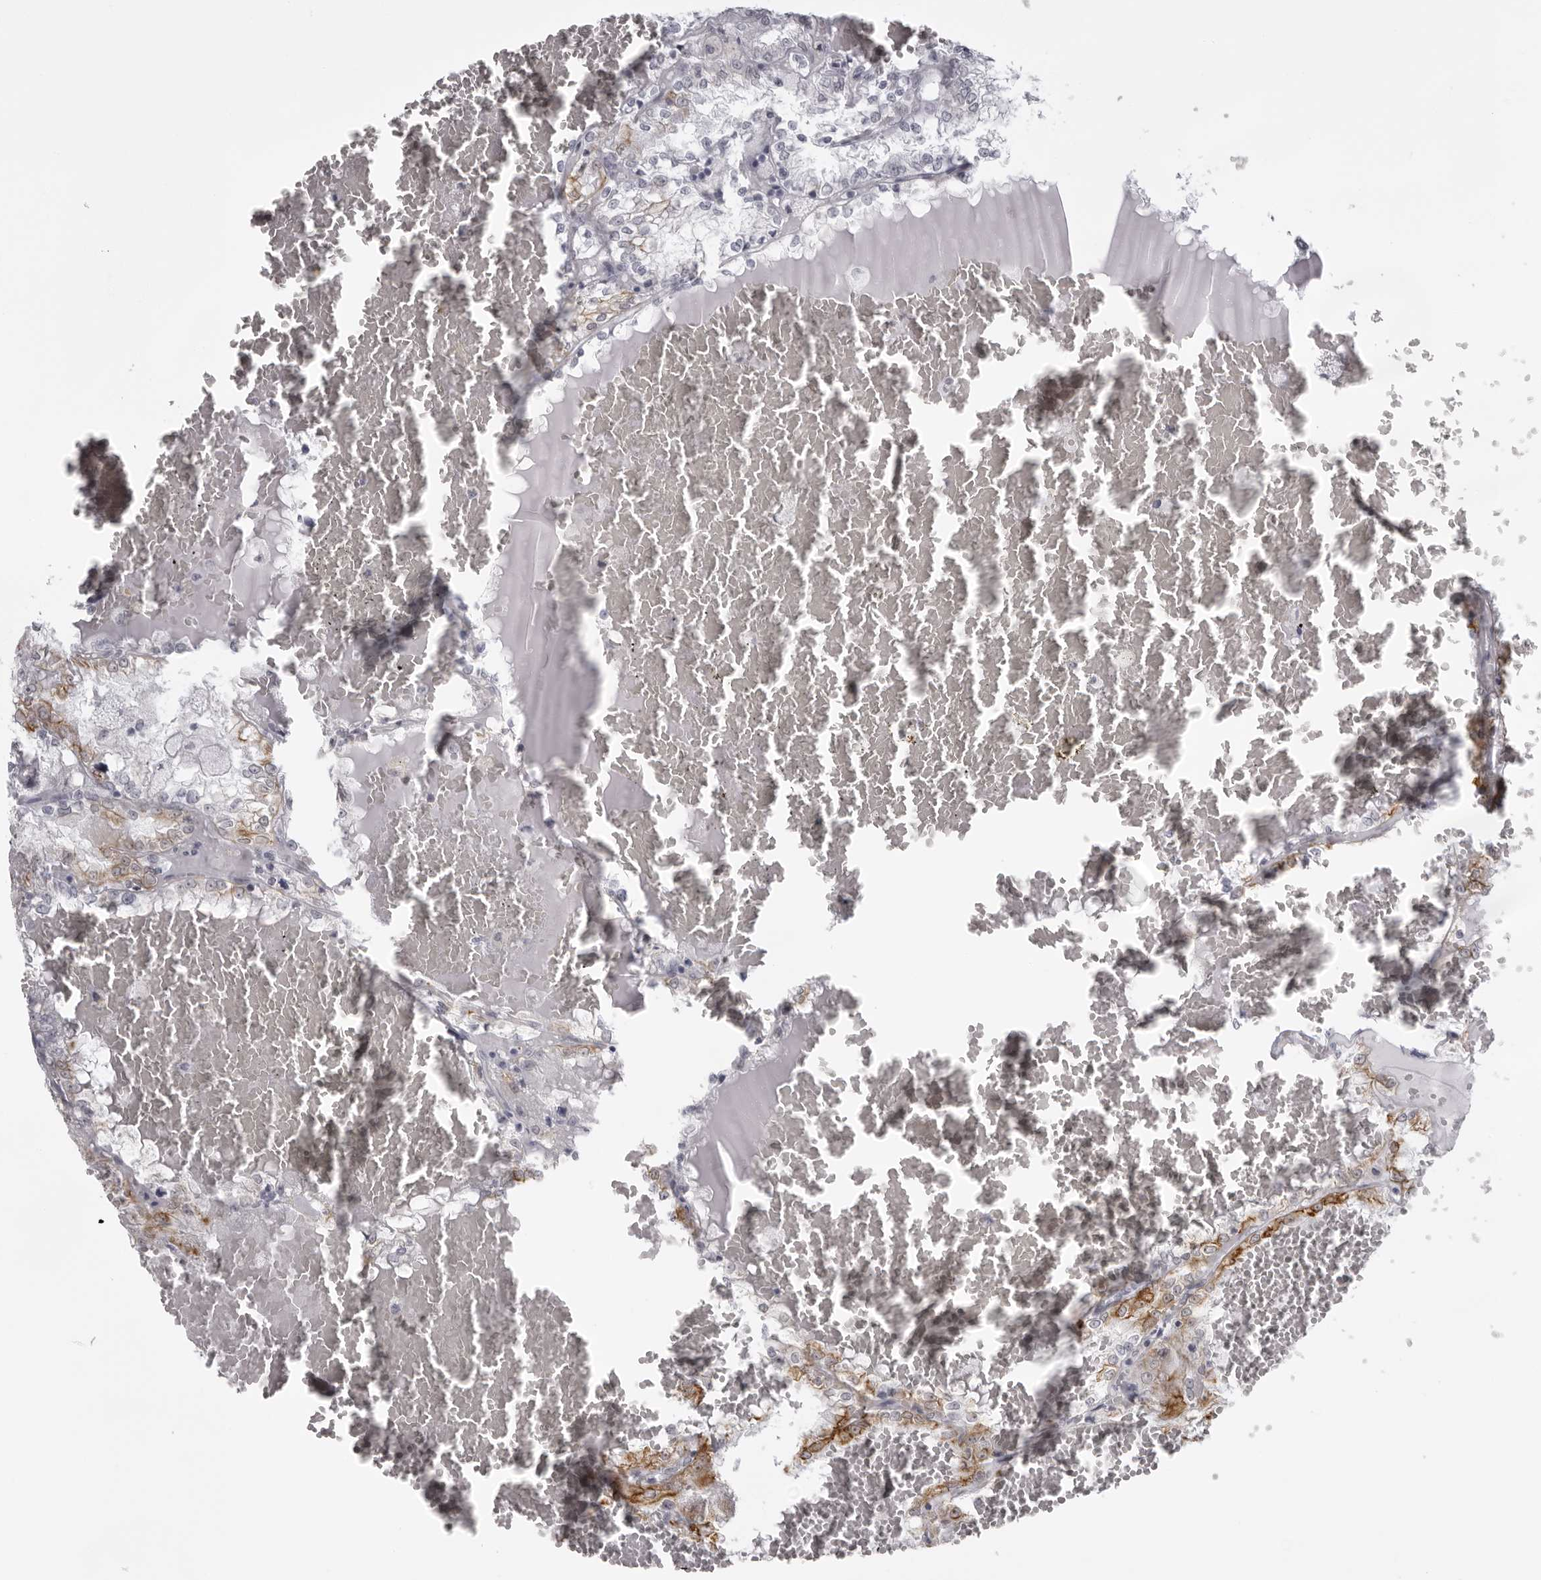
{"staining": {"intensity": "moderate", "quantity": "<25%", "location": "cytoplasmic/membranous"}, "tissue": "renal cancer", "cell_type": "Tumor cells", "image_type": "cancer", "snomed": [{"axis": "morphology", "description": "Adenocarcinoma, NOS"}, {"axis": "topography", "description": "Kidney"}], "caption": "Tumor cells exhibit low levels of moderate cytoplasmic/membranous expression in about <25% of cells in renal cancer.", "gene": "UROD", "patient": {"sex": "female", "age": 56}}